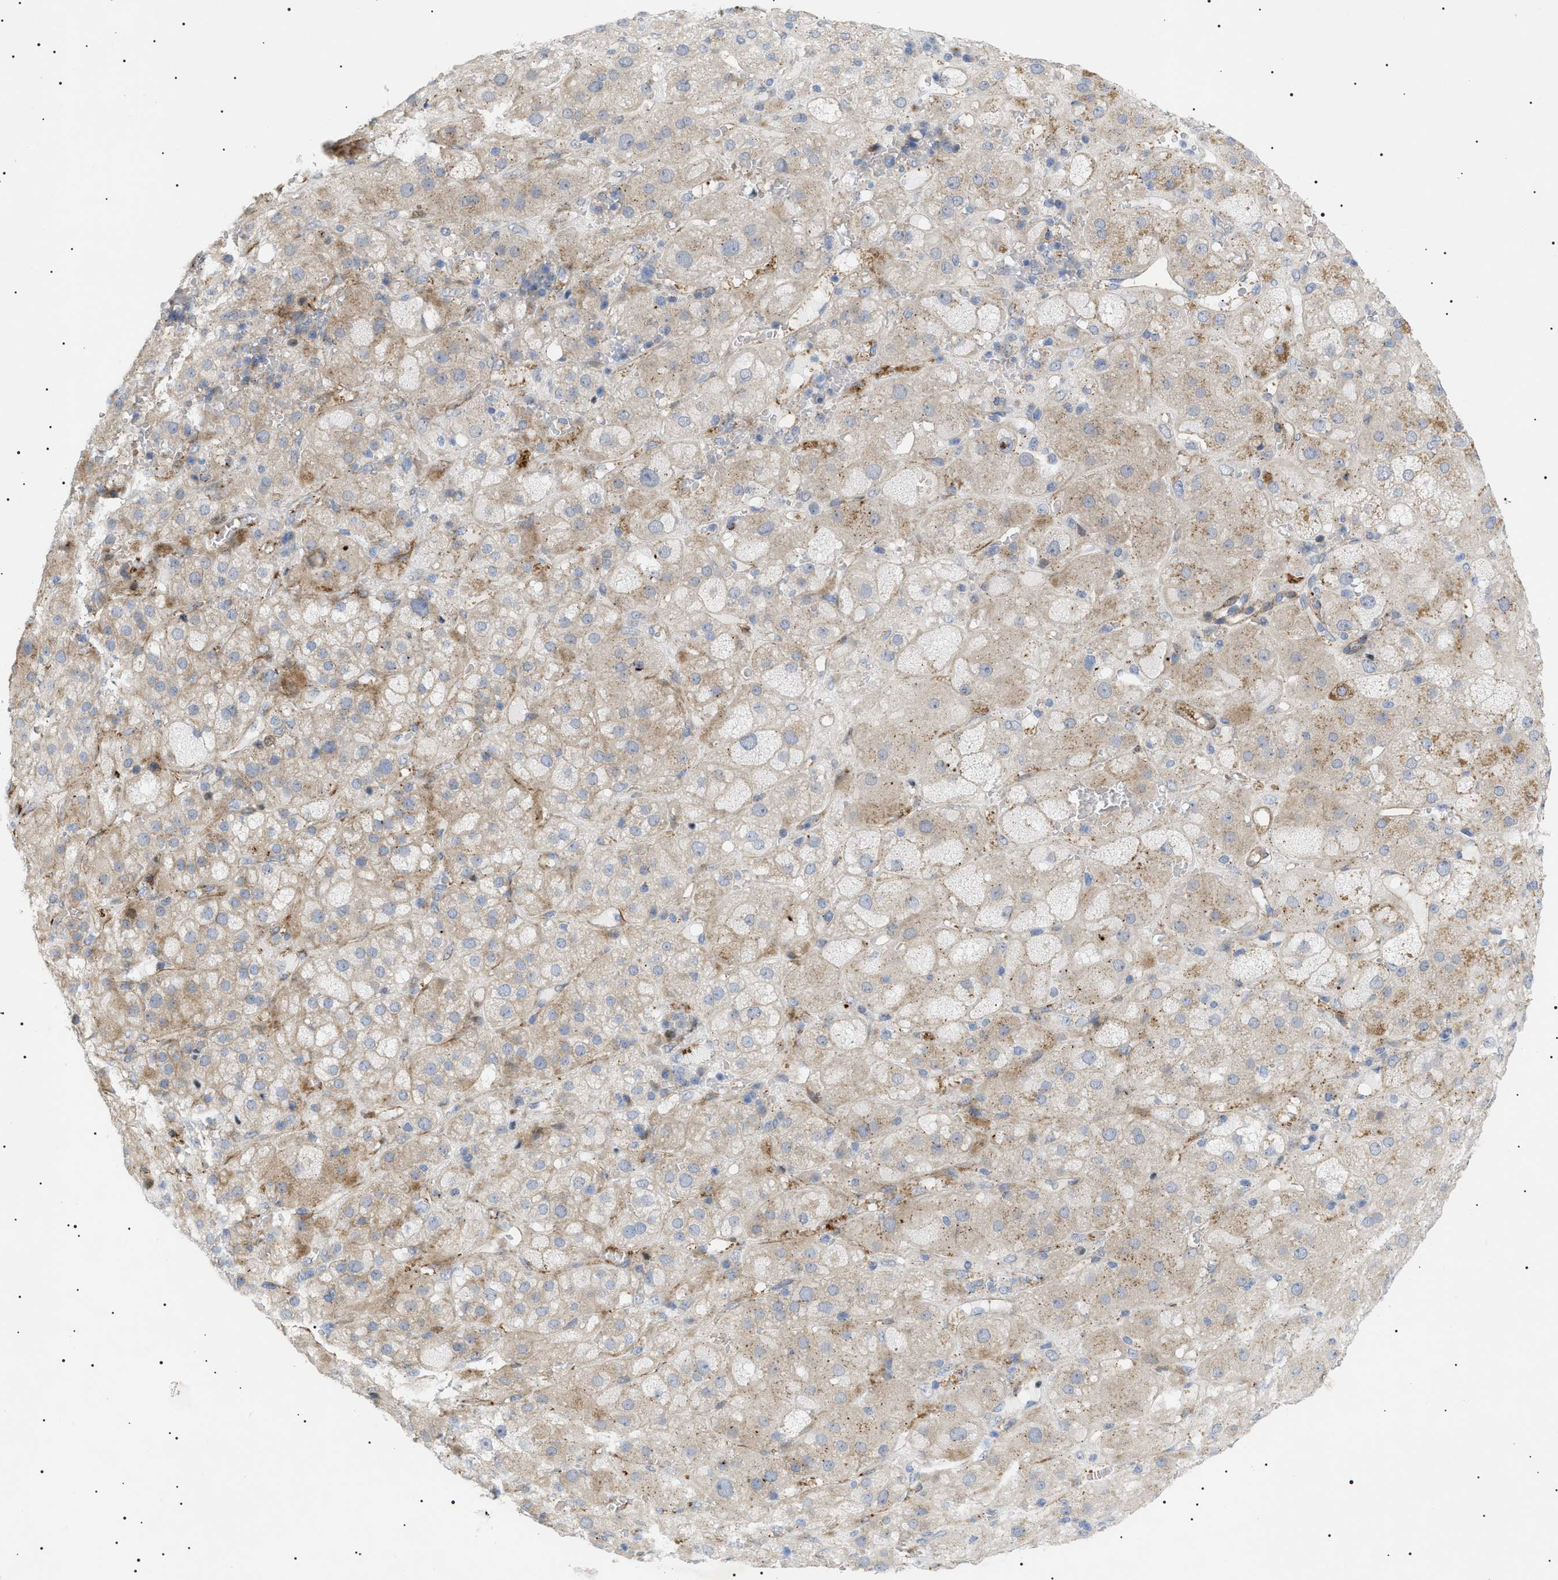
{"staining": {"intensity": "moderate", "quantity": "25%-75%", "location": "cytoplasmic/membranous"}, "tissue": "adrenal gland", "cell_type": "Glandular cells", "image_type": "normal", "snomed": [{"axis": "morphology", "description": "Normal tissue, NOS"}, {"axis": "topography", "description": "Adrenal gland"}], "caption": "An image of human adrenal gland stained for a protein exhibits moderate cytoplasmic/membranous brown staining in glandular cells. (Stains: DAB in brown, nuclei in blue, Microscopy: brightfield microscopy at high magnification).", "gene": "SFXN5", "patient": {"sex": "female", "age": 47}}